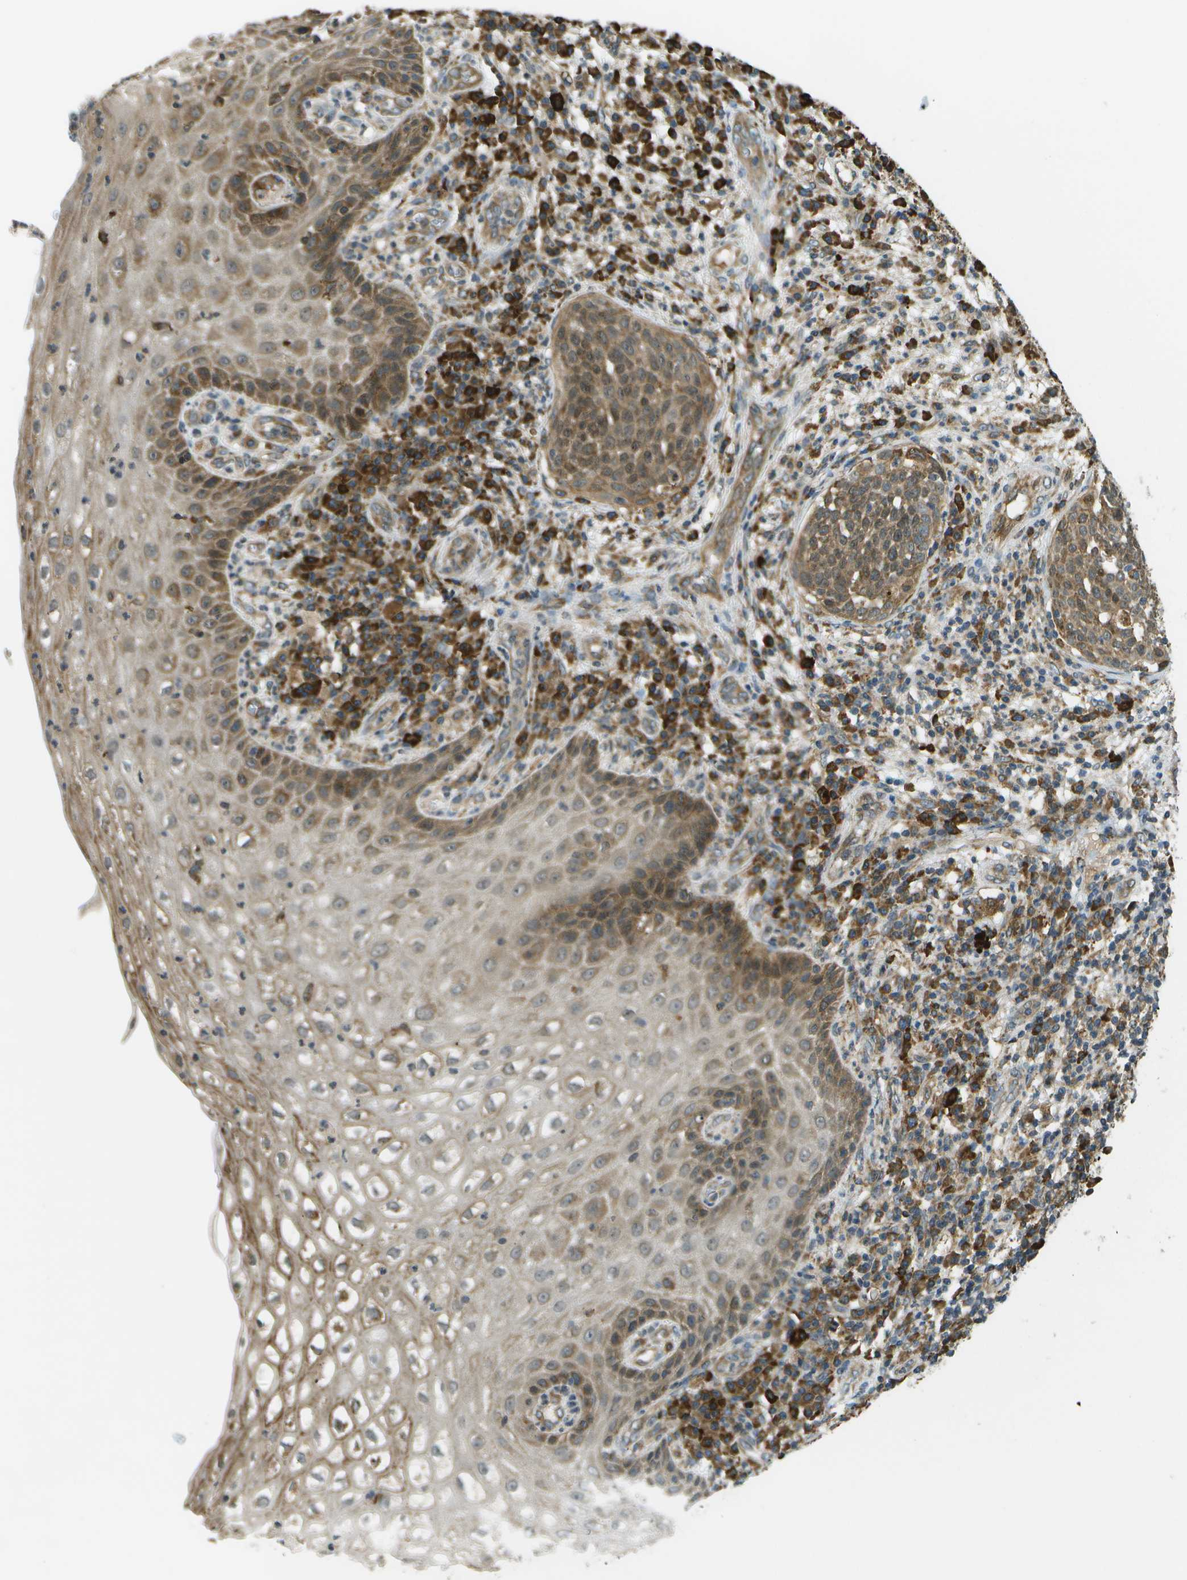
{"staining": {"intensity": "moderate", "quantity": ">75%", "location": "cytoplasmic/membranous"}, "tissue": "cervical cancer", "cell_type": "Tumor cells", "image_type": "cancer", "snomed": [{"axis": "morphology", "description": "Squamous cell carcinoma, NOS"}, {"axis": "topography", "description": "Cervix"}], "caption": "Moderate cytoplasmic/membranous expression is seen in about >75% of tumor cells in squamous cell carcinoma (cervical). Using DAB (3,3'-diaminobenzidine) (brown) and hematoxylin (blue) stains, captured at high magnification using brightfield microscopy.", "gene": "USP30", "patient": {"sex": "female", "age": 34}}